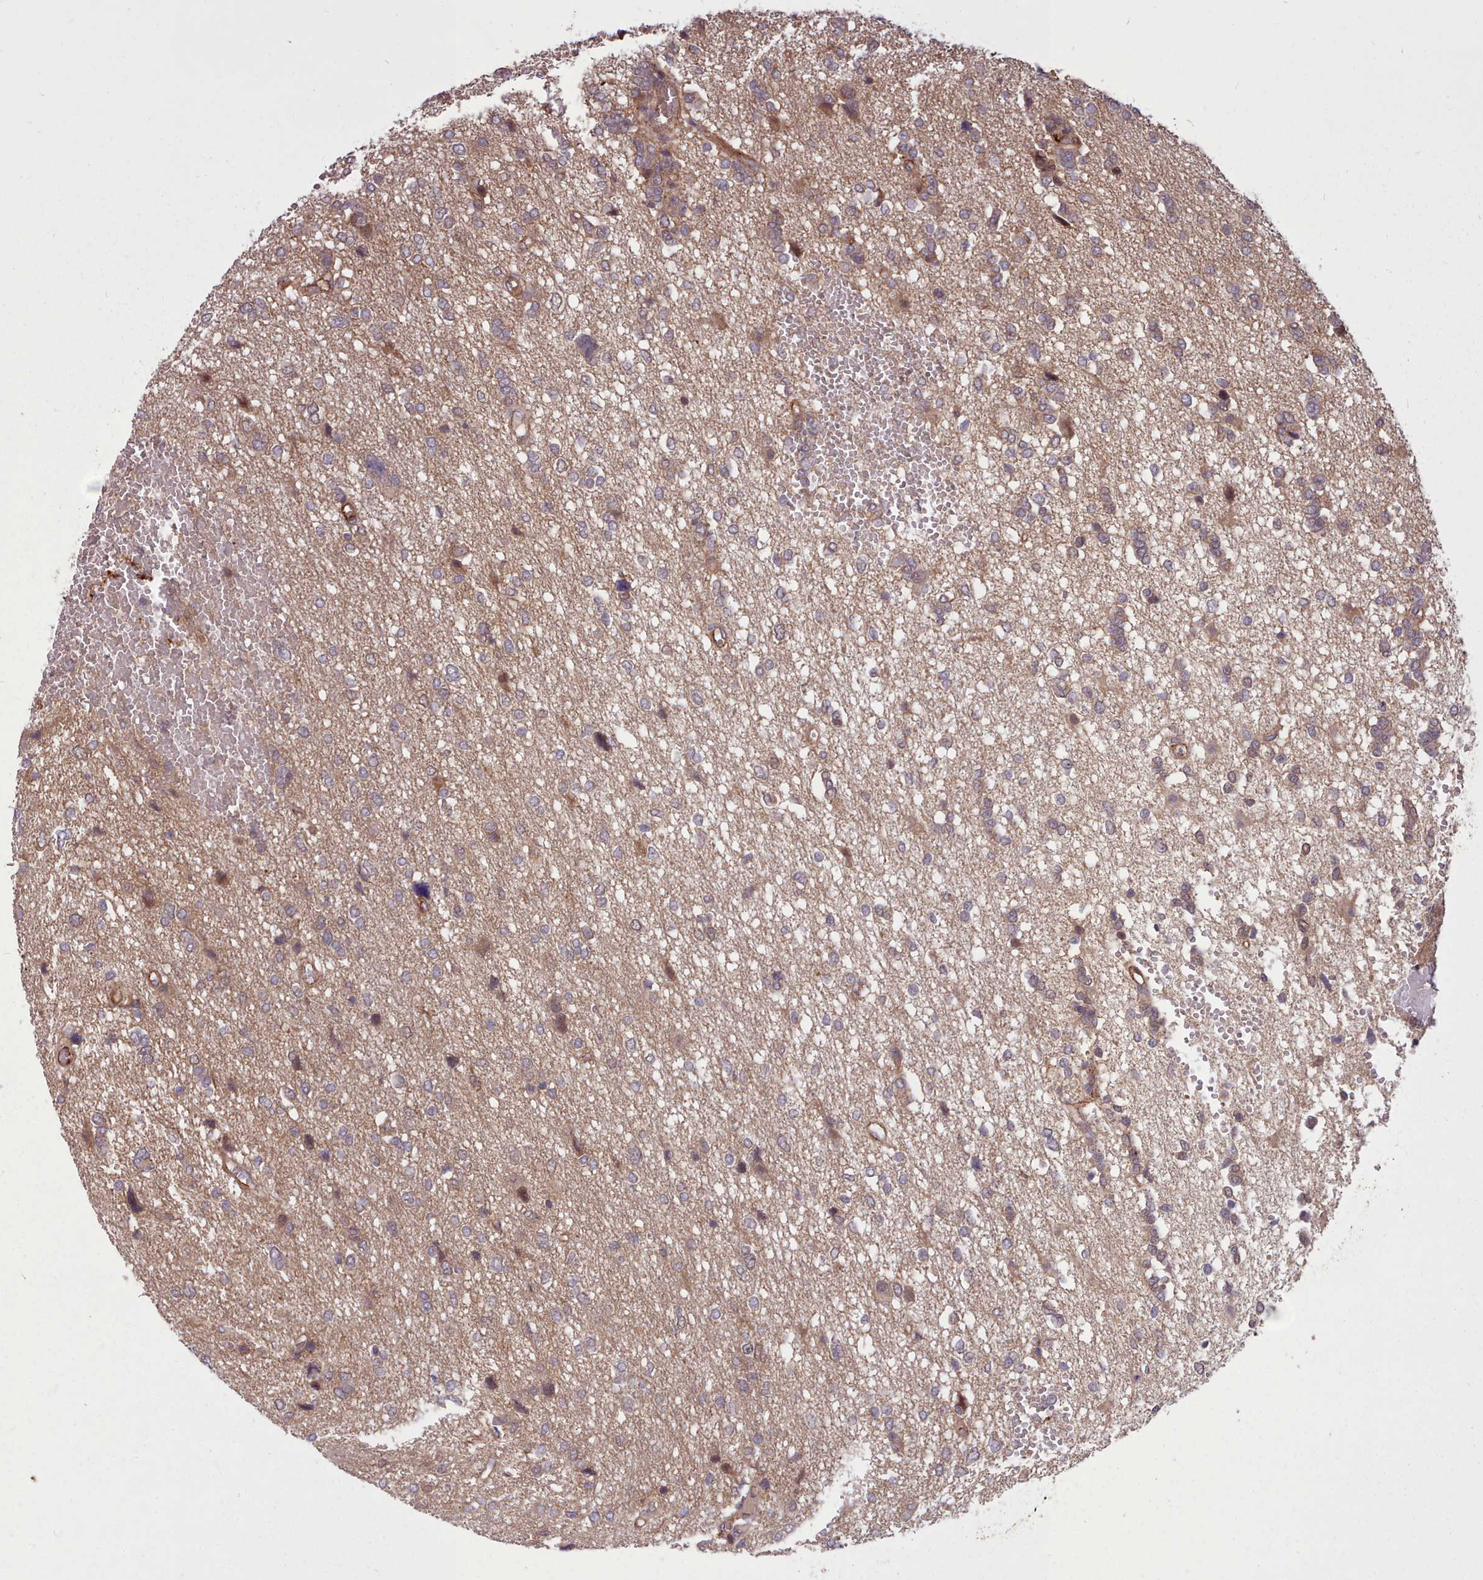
{"staining": {"intensity": "moderate", "quantity": "<25%", "location": "cytoplasmic/membranous"}, "tissue": "glioma", "cell_type": "Tumor cells", "image_type": "cancer", "snomed": [{"axis": "morphology", "description": "Glioma, malignant, High grade"}, {"axis": "topography", "description": "Brain"}], "caption": "Immunohistochemistry photomicrograph of neoplastic tissue: human high-grade glioma (malignant) stained using immunohistochemistry (IHC) exhibits low levels of moderate protein expression localized specifically in the cytoplasmic/membranous of tumor cells, appearing as a cytoplasmic/membranous brown color.", "gene": "STUB1", "patient": {"sex": "female", "age": 59}}